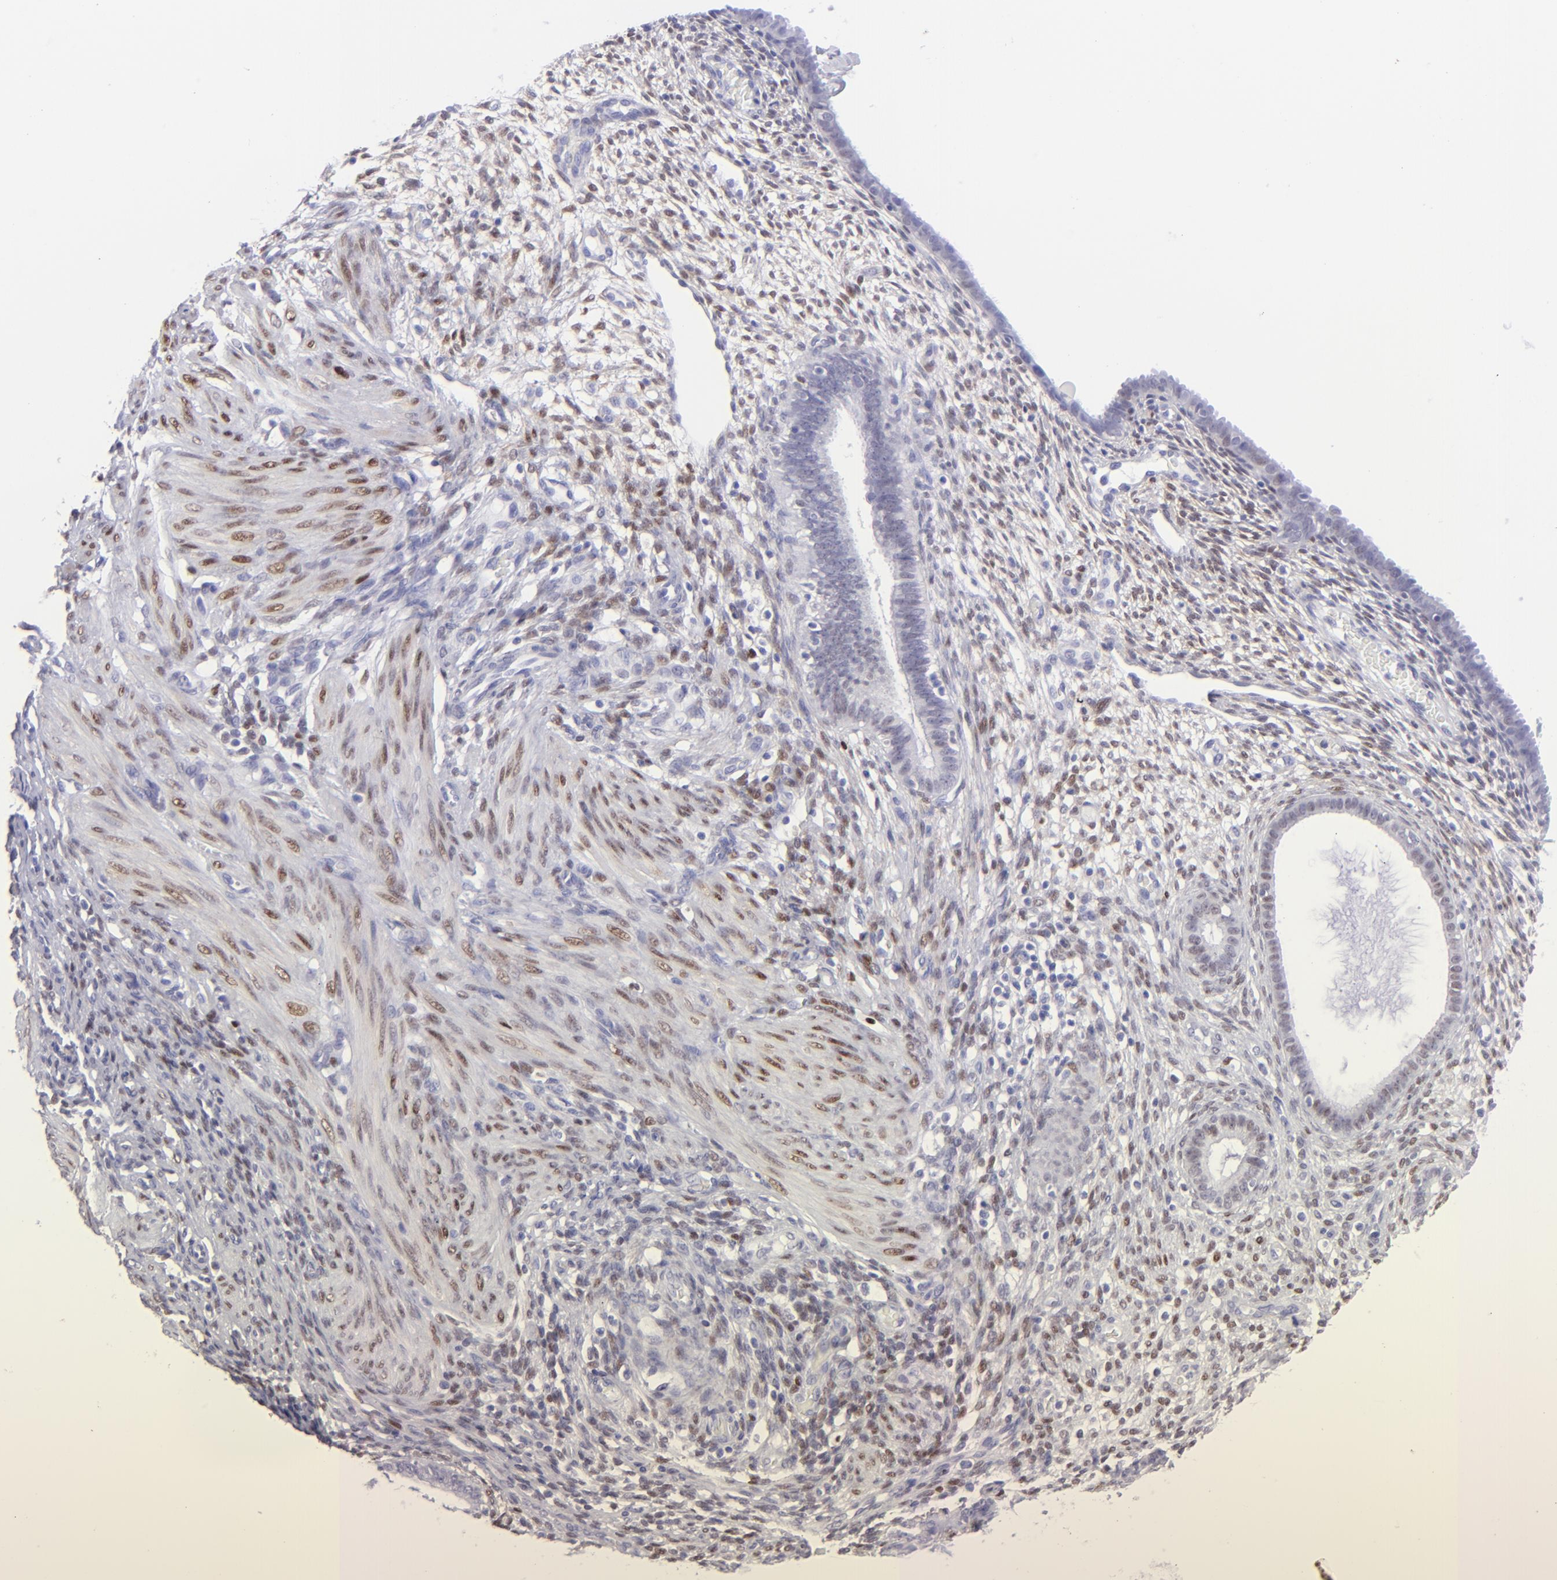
{"staining": {"intensity": "moderate", "quantity": "25%-75%", "location": "nuclear"}, "tissue": "endometrium", "cell_type": "Cells in endometrial stroma", "image_type": "normal", "snomed": [{"axis": "morphology", "description": "Normal tissue, NOS"}, {"axis": "topography", "description": "Endometrium"}], "caption": "Unremarkable endometrium reveals moderate nuclear staining in approximately 25%-75% of cells in endometrial stroma.", "gene": "MITF", "patient": {"sex": "female", "age": 72}}